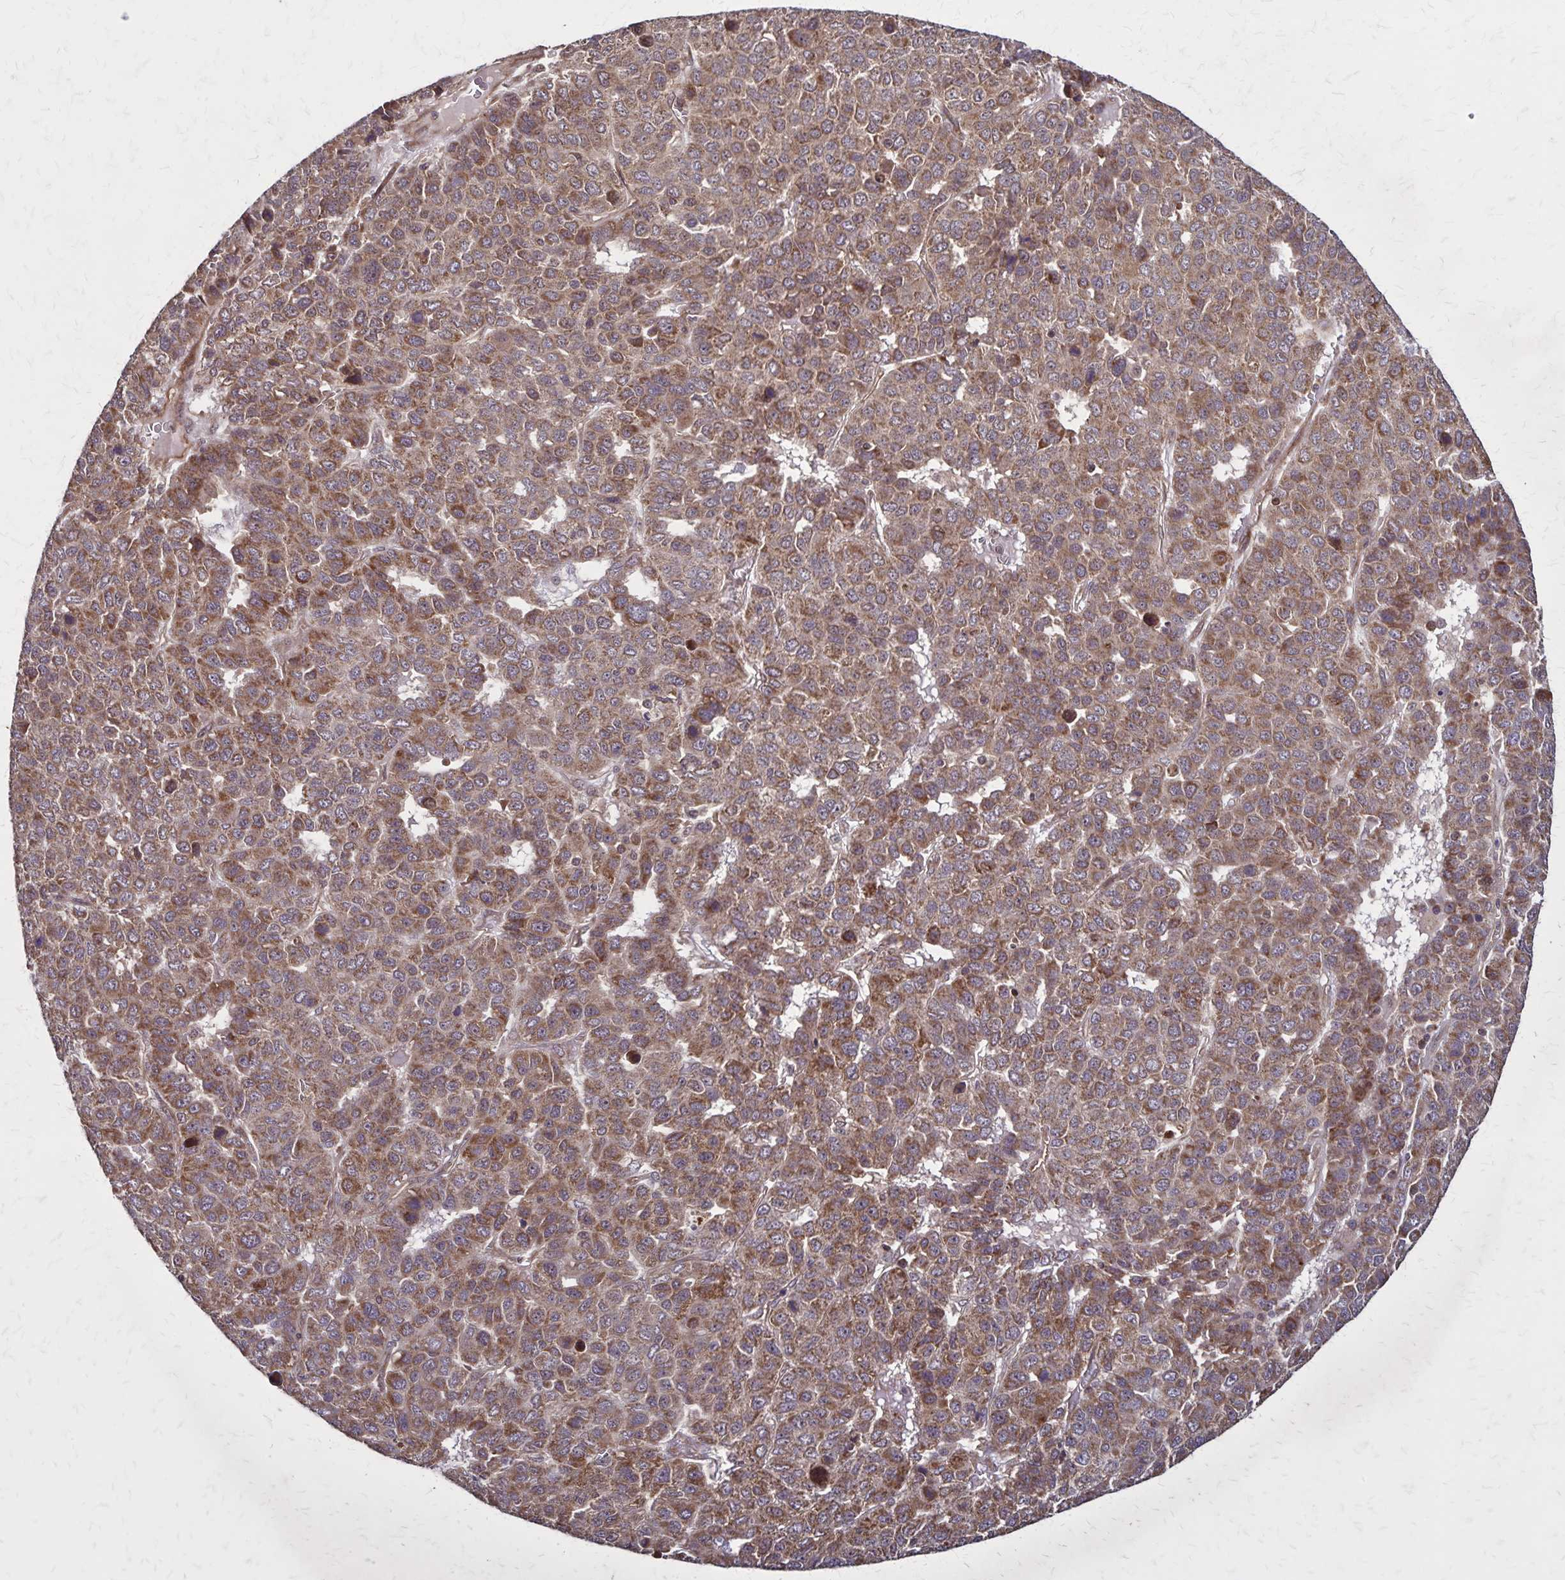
{"staining": {"intensity": "moderate", "quantity": ">75%", "location": "cytoplasmic/membranous"}, "tissue": "liver cancer", "cell_type": "Tumor cells", "image_type": "cancer", "snomed": [{"axis": "morphology", "description": "Carcinoma, Hepatocellular, NOS"}, {"axis": "topography", "description": "Liver"}], "caption": "Protein expression analysis of human liver cancer reveals moderate cytoplasmic/membranous staining in approximately >75% of tumor cells.", "gene": "NFS1", "patient": {"sex": "male", "age": 69}}